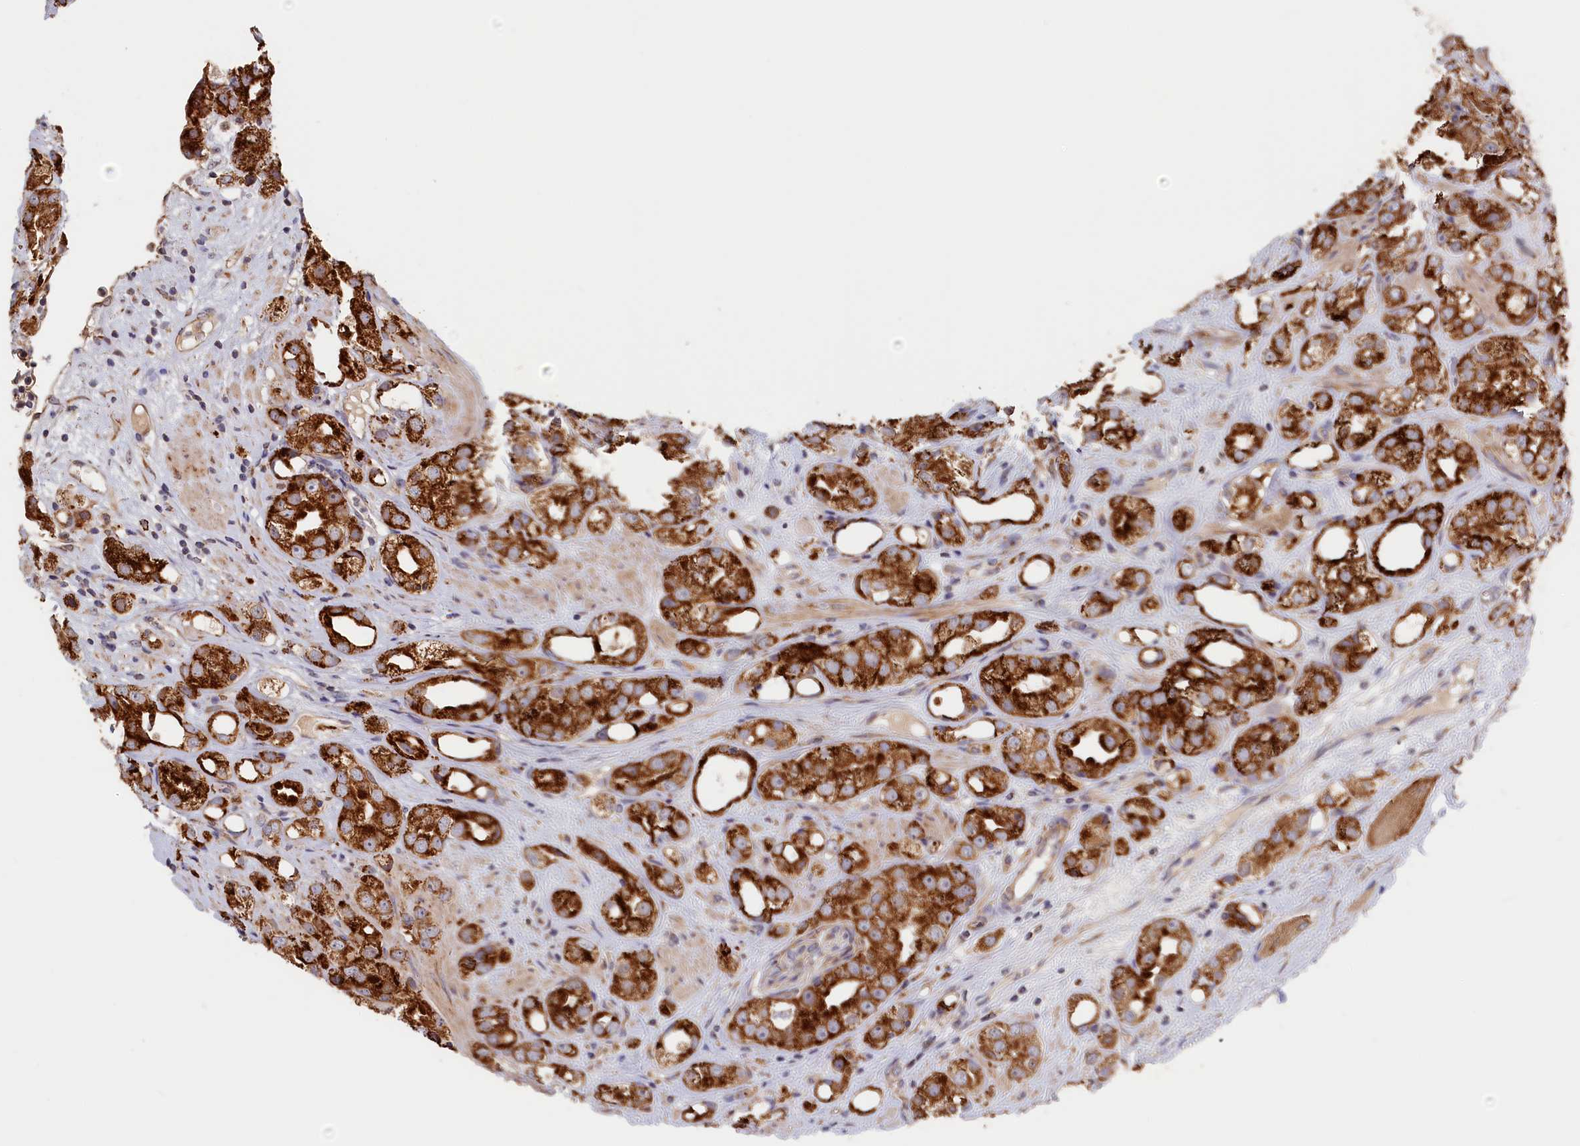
{"staining": {"intensity": "strong", "quantity": ">75%", "location": "cytoplasmic/membranous"}, "tissue": "prostate cancer", "cell_type": "Tumor cells", "image_type": "cancer", "snomed": [{"axis": "morphology", "description": "Adenocarcinoma, NOS"}, {"axis": "topography", "description": "Prostate"}], "caption": "The image shows immunohistochemical staining of prostate cancer (adenocarcinoma). There is strong cytoplasmic/membranous staining is seen in about >75% of tumor cells. (DAB (3,3'-diaminobenzidine) IHC, brown staining for protein, blue staining for nuclei).", "gene": "CEP44", "patient": {"sex": "male", "age": 79}}